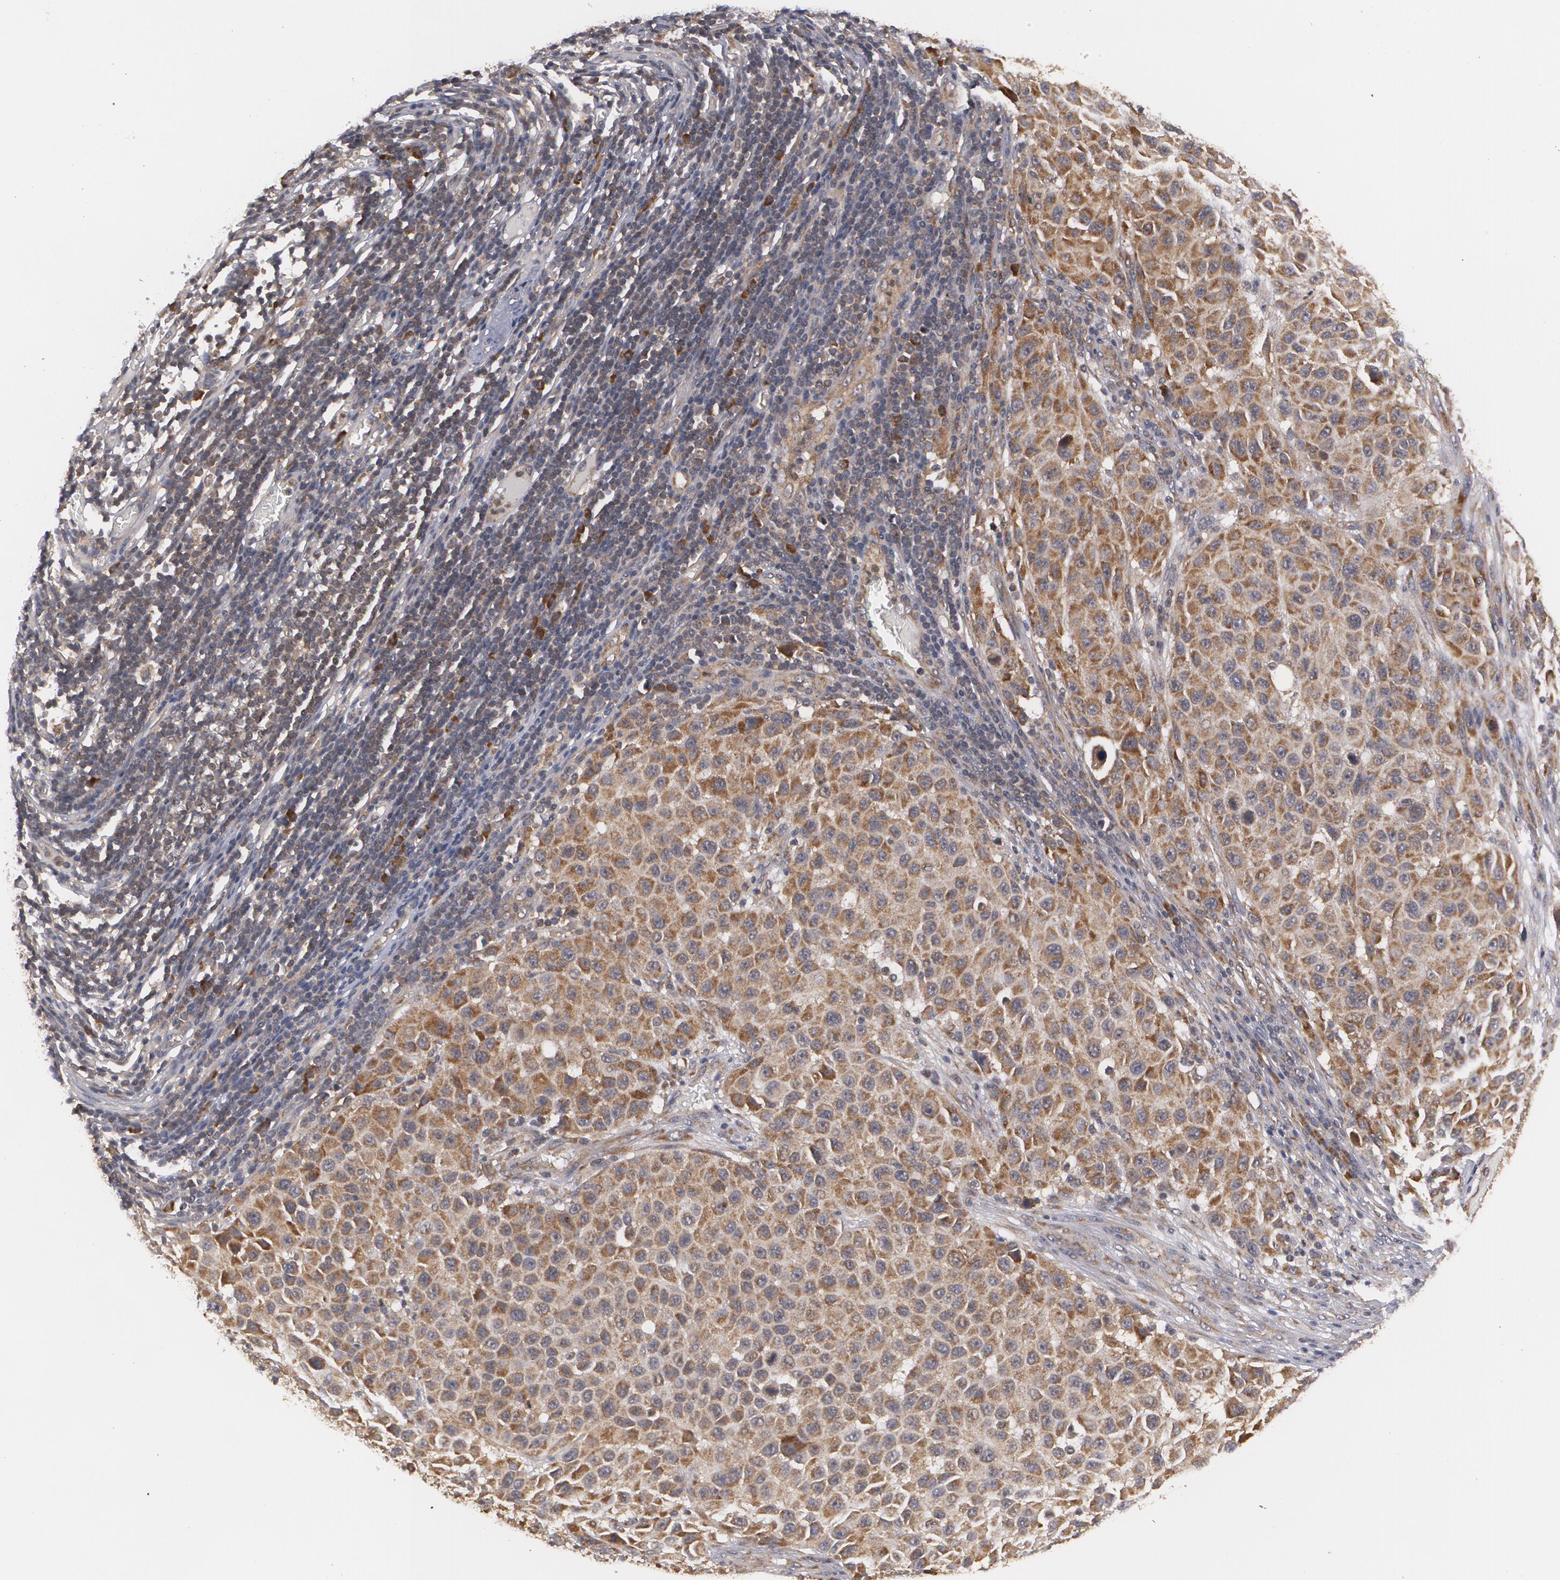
{"staining": {"intensity": "strong", "quantity": ">75%", "location": "cytoplasmic/membranous"}, "tissue": "melanoma", "cell_type": "Tumor cells", "image_type": "cancer", "snomed": [{"axis": "morphology", "description": "Malignant melanoma, Metastatic site"}, {"axis": "topography", "description": "Lymph node"}], "caption": "IHC image of human malignant melanoma (metastatic site) stained for a protein (brown), which displays high levels of strong cytoplasmic/membranous staining in approximately >75% of tumor cells.", "gene": "BMP6", "patient": {"sex": "male", "age": 61}}